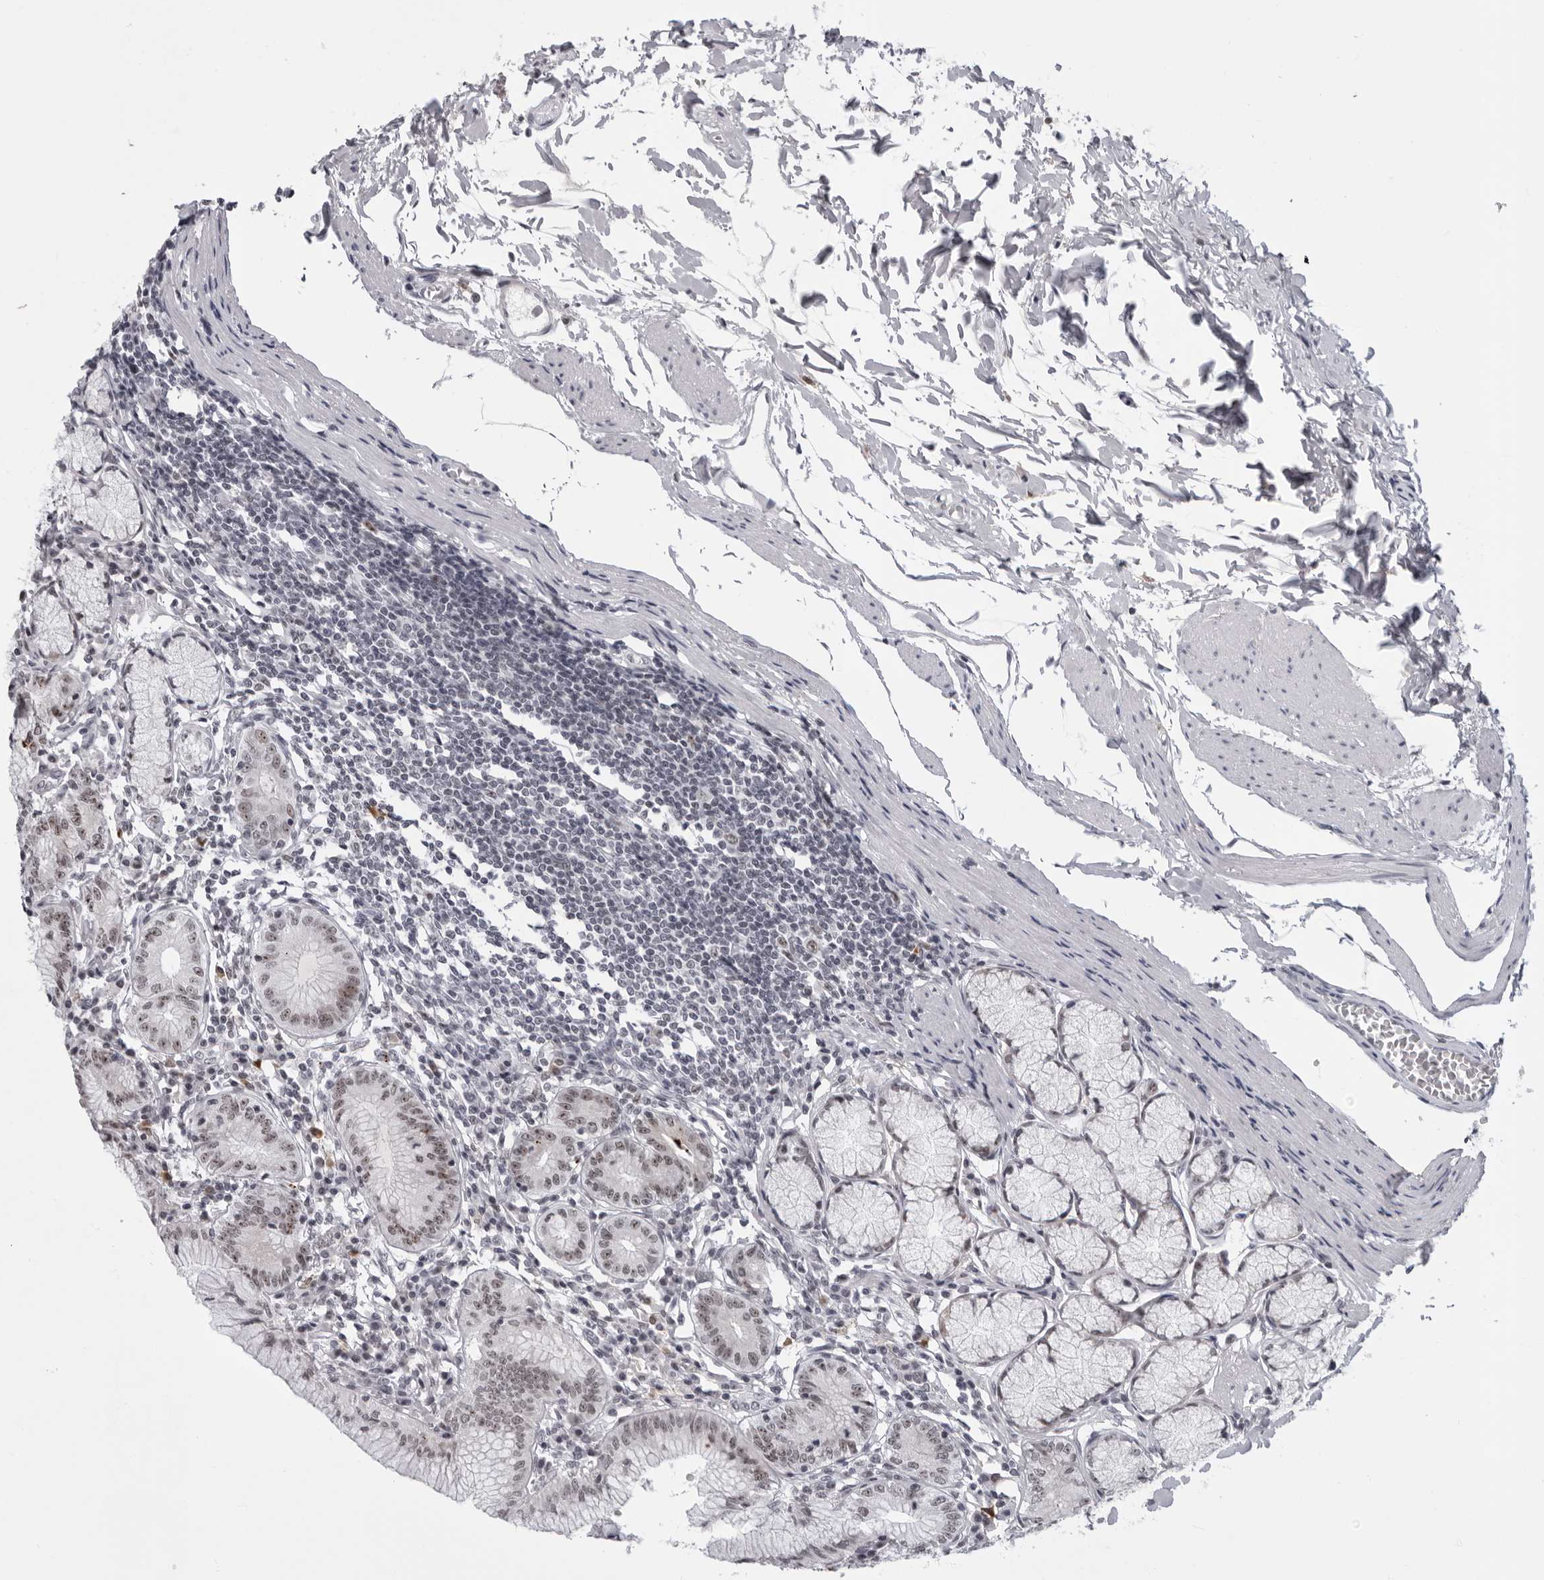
{"staining": {"intensity": "moderate", "quantity": ">75%", "location": "cytoplasmic/membranous,nuclear"}, "tissue": "stomach", "cell_type": "Glandular cells", "image_type": "normal", "snomed": [{"axis": "morphology", "description": "Normal tissue, NOS"}, {"axis": "topography", "description": "Stomach"}], "caption": "A micrograph showing moderate cytoplasmic/membranous,nuclear staining in approximately >75% of glandular cells in unremarkable stomach, as visualized by brown immunohistochemical staining.", "gene": "EXOSC10", "patient": {"sex": "male", "age": 55}}